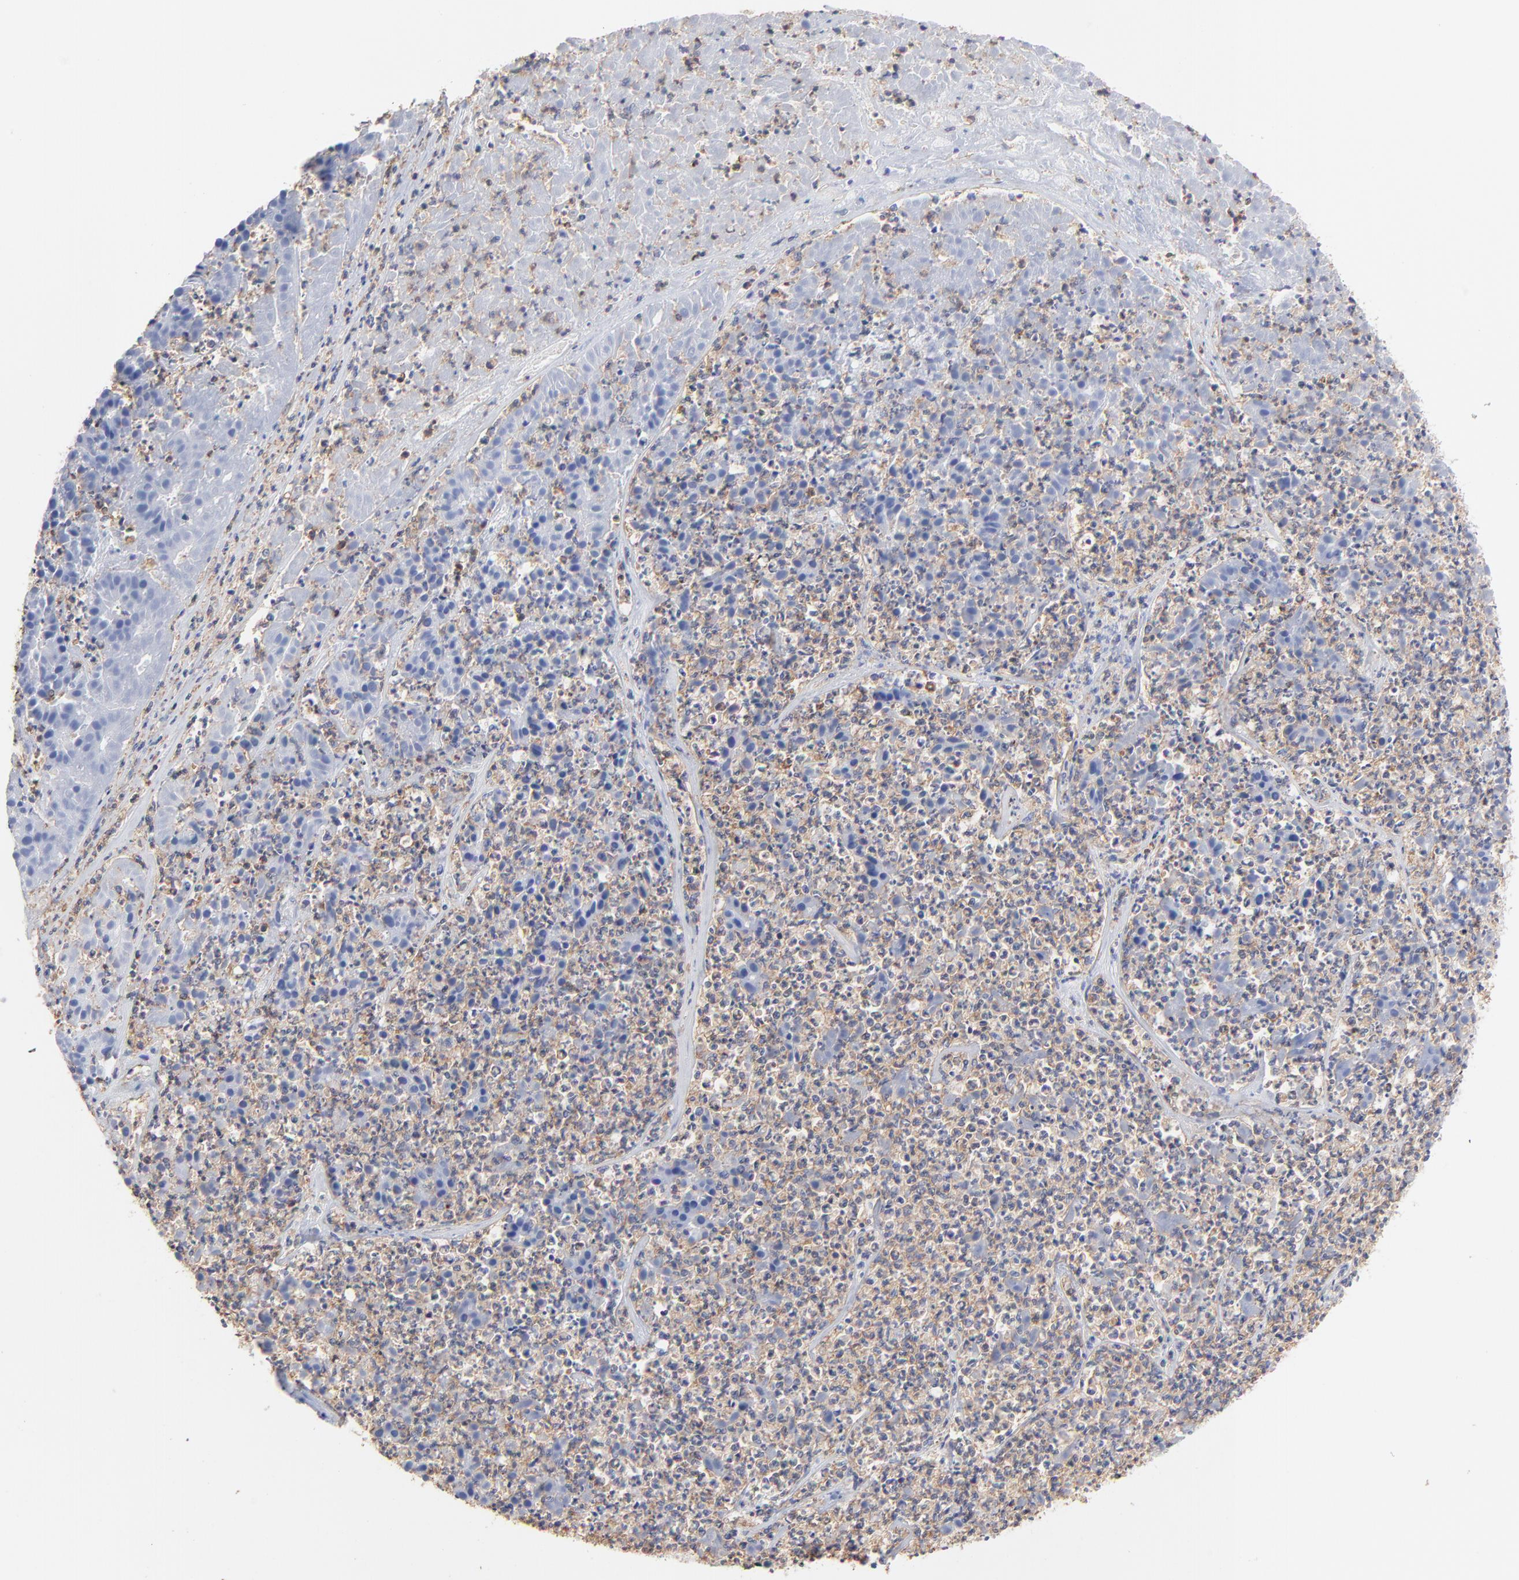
{"staining": {"intensity": "moderate", "quantity": "25%-75%", "location": "cytoplasmic/membranous"}, "tissue": "pancreatic cancer", "cell_type": "Tumor cells", "image_type": "cancer", "snomed": [{"axis": "morphology", "description": "Adenocarcinoma, NOS"}, {"axis": "topography", "description": "Pancreas"}], "caption": "IHC of human adenocarcinoma (pancreatic) demonstrates medium levels of moderate cytoplasmic/membranous expression in about 25%-75% of tumor cells. The protein is shown in brown color, while the nuclei are stained blue.", "gene": "ASL", "patient": {"sex": "male", "age": 50}}